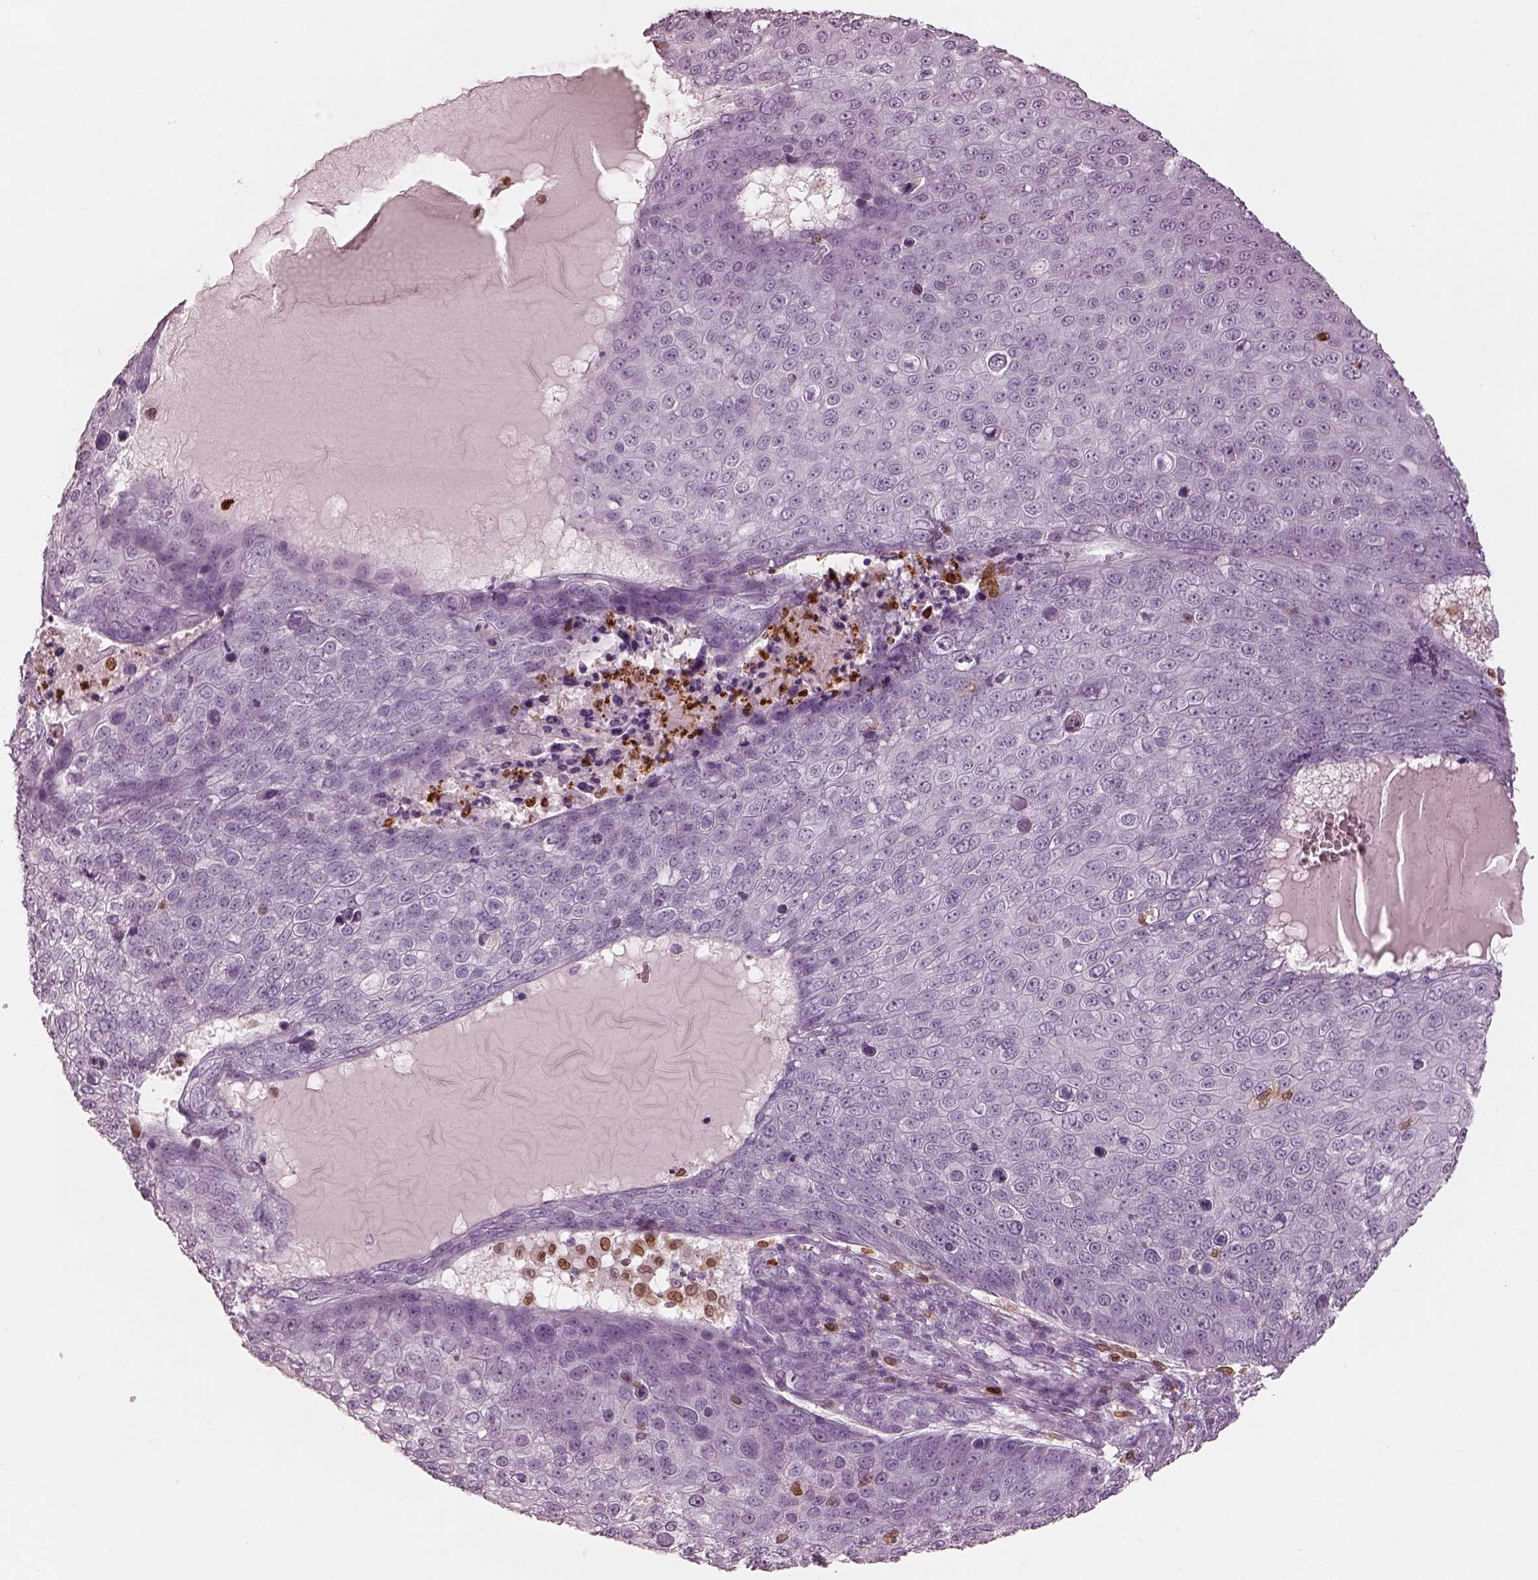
{"staining": {"intensity": "negative", "quantity": "none", "location": "none"}, "tissue": "skin cancer", "cell_type": "Tumor cells", "image_type": "cancer", "snomed": [{"axis": "morphology", "description": "Squamous cell carcinoma, NOS"}, {"axis": "topography", "description": "Skin"}], "caption": "An IHC image of squamous cell carcinoma (skin) is shown. There is no staining in tumor cells of squamous cell carcinoma (skin). The staining is performed using DAB brown chromogen with nuclei counter-stained in using hematoxylin.", "gene": "ALOX5", "patient": {"sex": "male", "age": 71}}